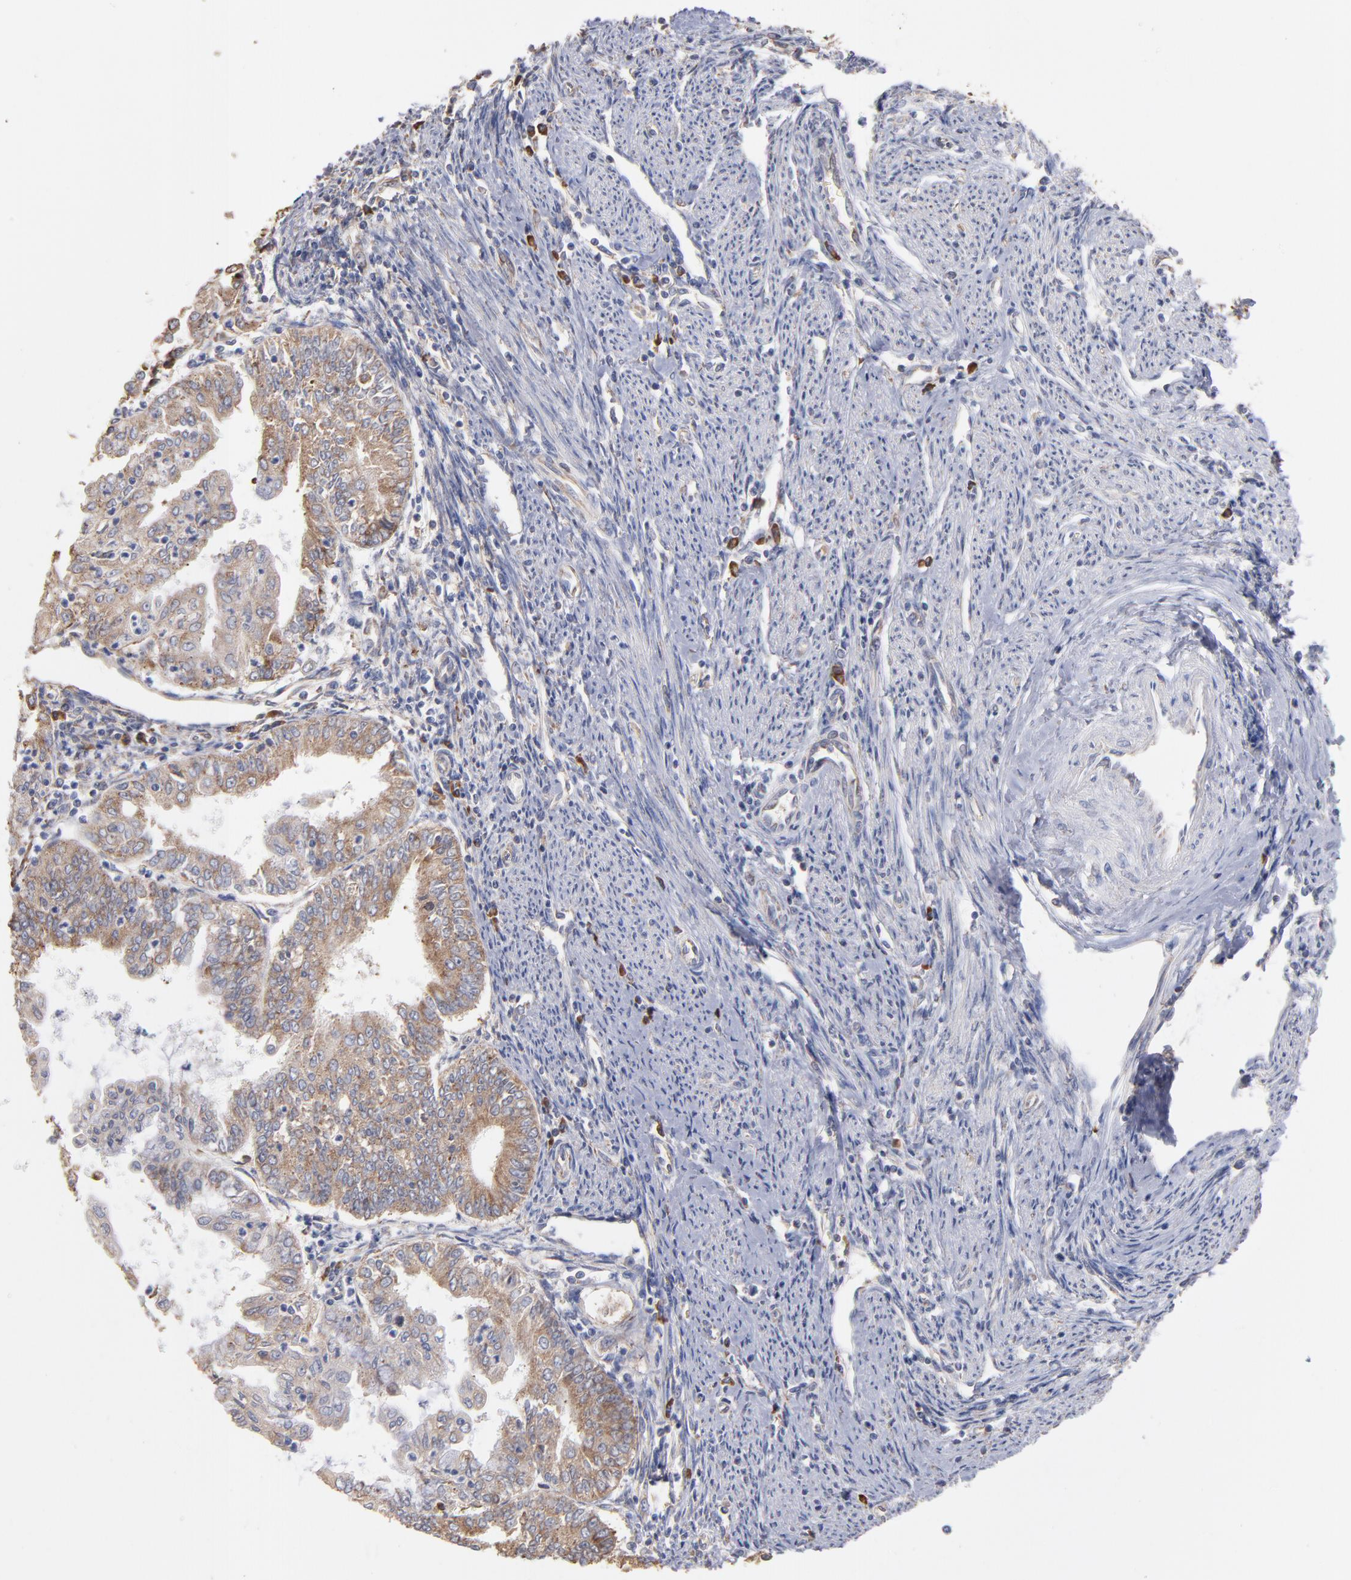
{"staining": {"intensity": "moderate", "quantity": ">75%", "location": "cytoplasmic/membranous"}, "tissue": "endometrial cancer", "cell_type": "Tumor cells", "image_type": "cancer", "snomed": [{"axis": "morphology", "description": "Adenocarcinoma, NOS"}, {"axis": "topography", "description": "Endometrium"}], "caption": "The immunohistochemical stain labels moderate cytoplasmic/membranous staining in tumor cells of endometrial adenocarcinoma tissue.", "gene": "RPL9", "patient": {"sex": "female", "age": 75}}